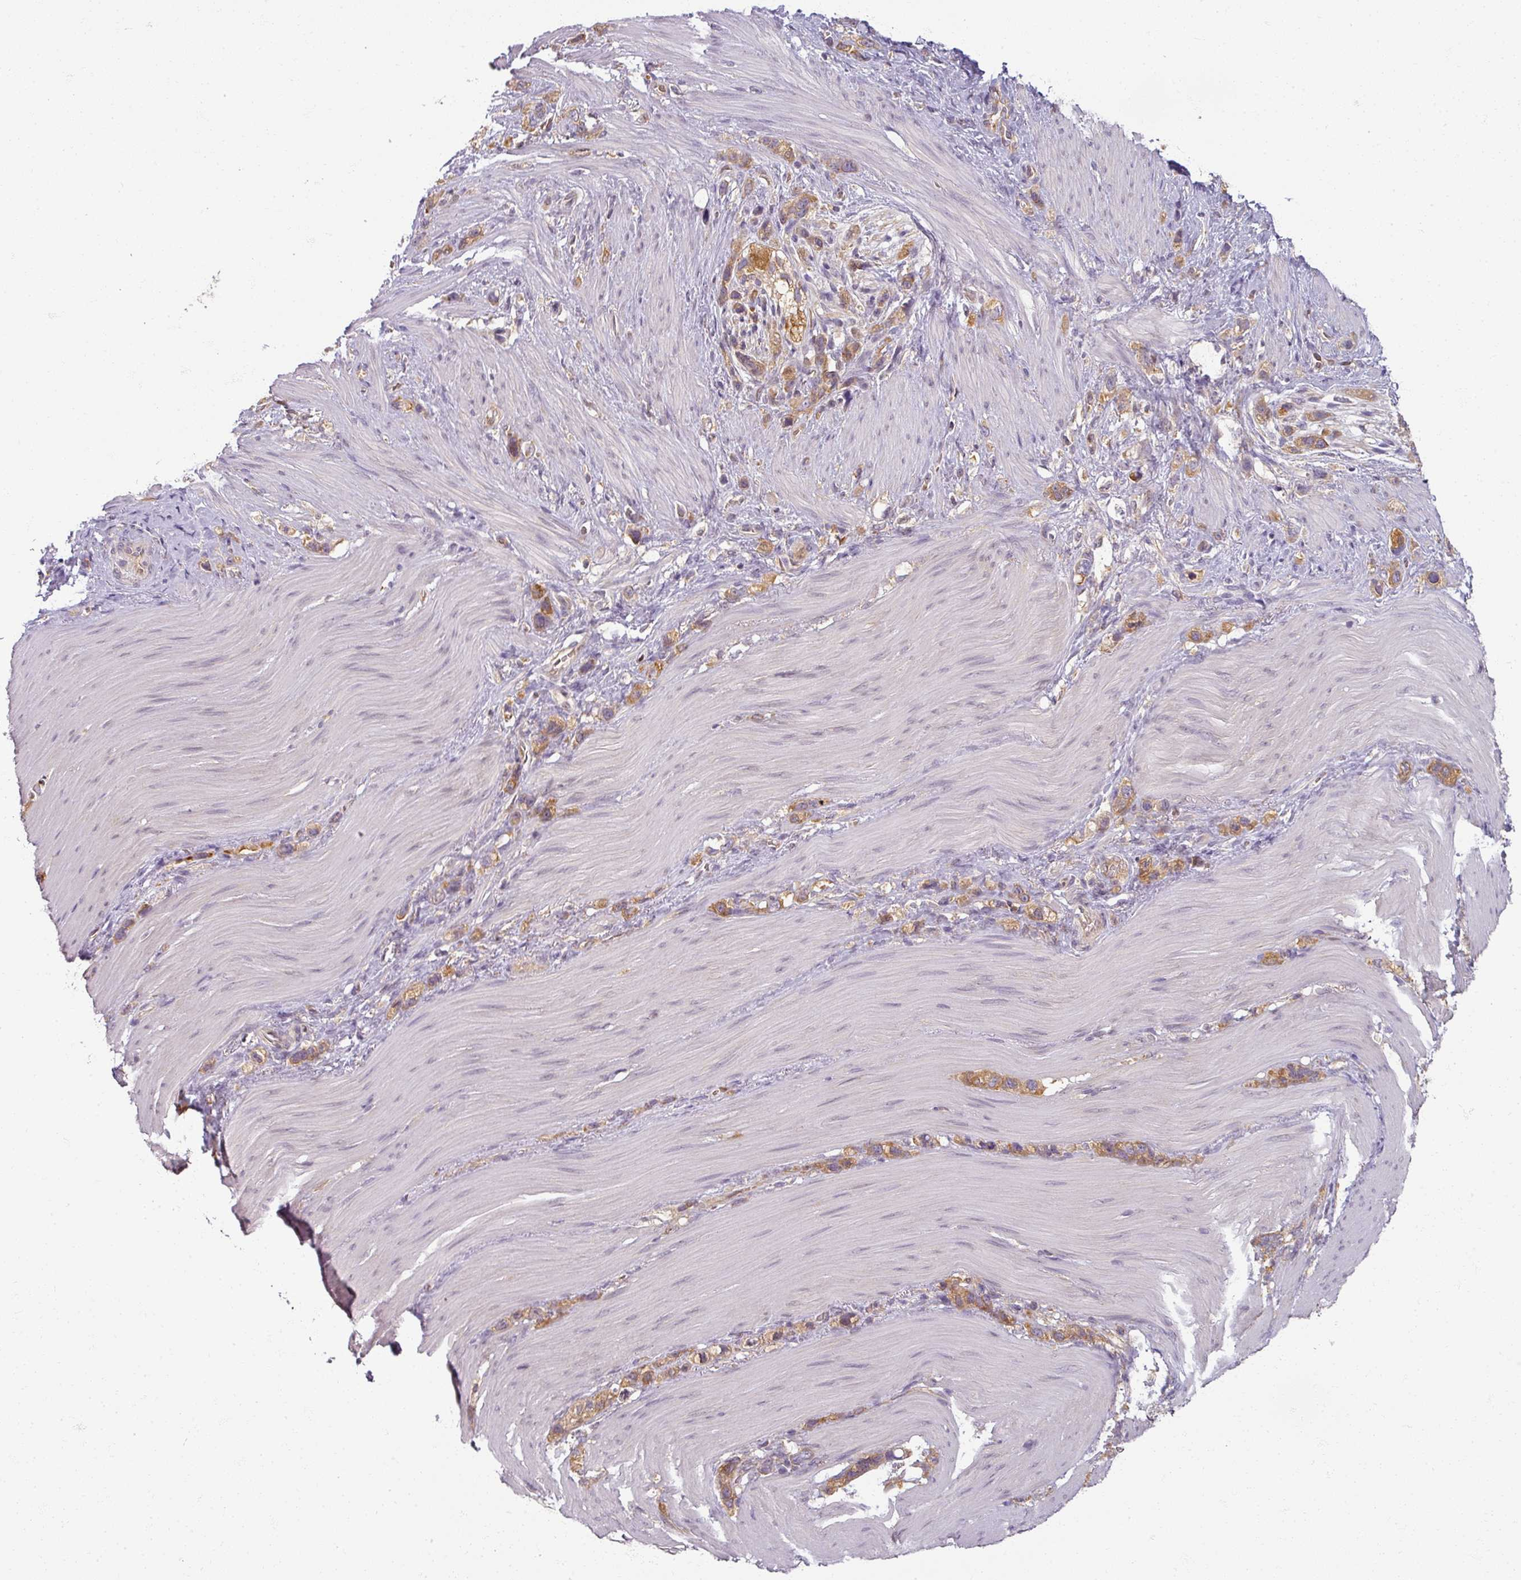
{"staining": {"intensity": "moderate", "quantity": ">75%", "location": "cytoplasmic/membranous"}, "tissue": "stomach cancer", "cell_type": "Tumor cells", "image_type": "cancer", "snomed": [{"axis": "morphology", "description": "Adenocarcinoma, NOS"}, {"axis": "topography", "description": "Stomach"}], "caption": "Stomach cancer stained with IHC exhibits moderate cytoplasmic/membranous expression in about >75% of tumor cells.", "gene": "AGPAT4", "patient": {"sex": "female", "age": 65}}